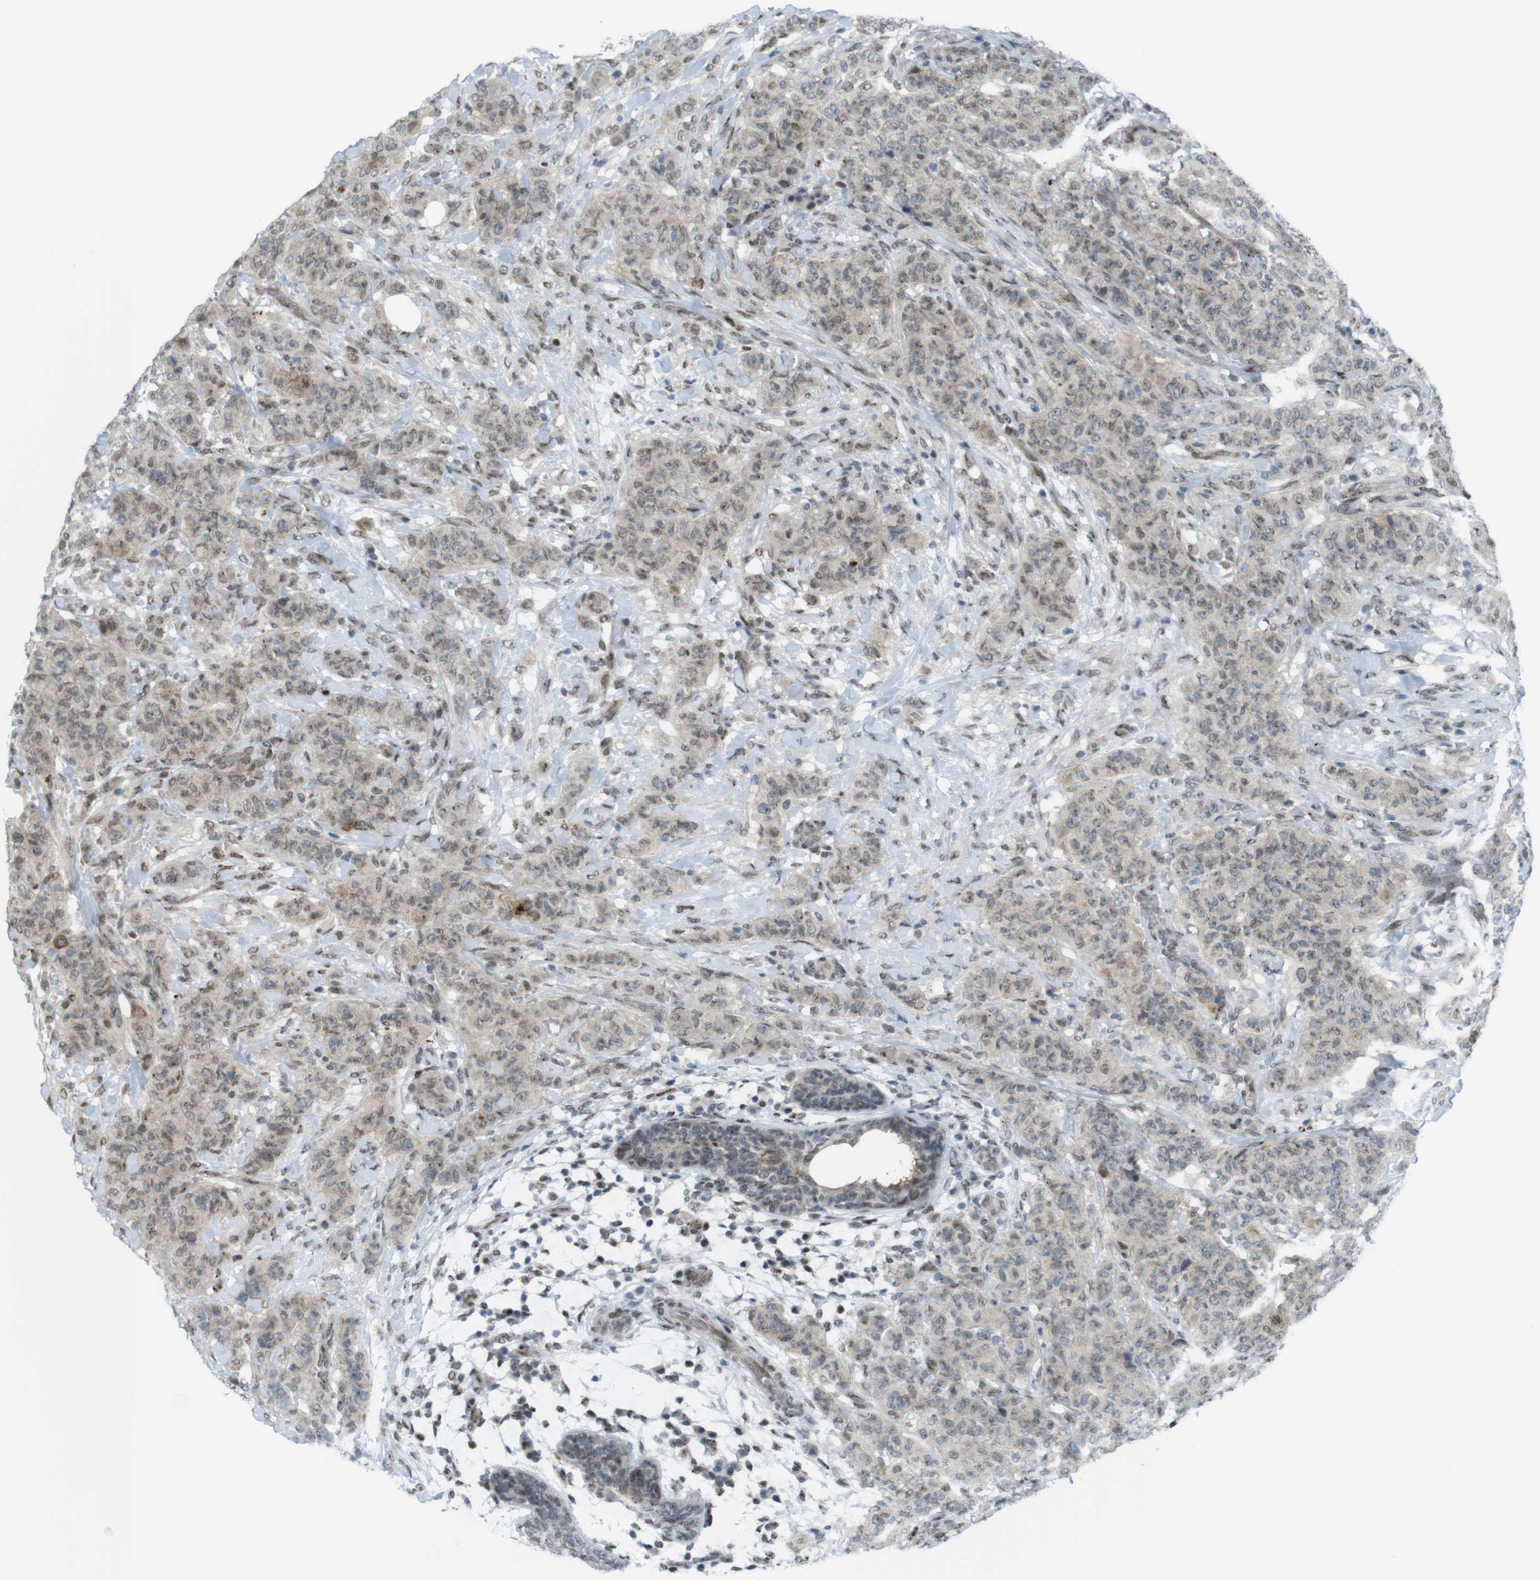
{"staining": {"intensity": "weak", "quantity": "25%-75%", "location": "cytoplasmic/membranous,nuclear"}, "tissue": "breast cancer", "cell_type": "Tumor cells", "image_type": "cancer", "snomed": [{"axis": "morphology", "description": "Normal tissue, NOS"}, {"axis": "morphology", "description": "Duct carcinoma"}, {"axis": "topography", "description": "Breast"}], "caption": "Immunohistochemical staining of breast cancer demonstrates low levels of weak cytoplasmic/membranous and nuclear positivity in approximately 25%-75% of tumor cells. The protein of interest is stained brown, and the nuclei are stained in blue (DAB IHC with brightfield microscopy, high magnification).", "gene": "UBB", "patient": {"sex": "female", "age": 40}}